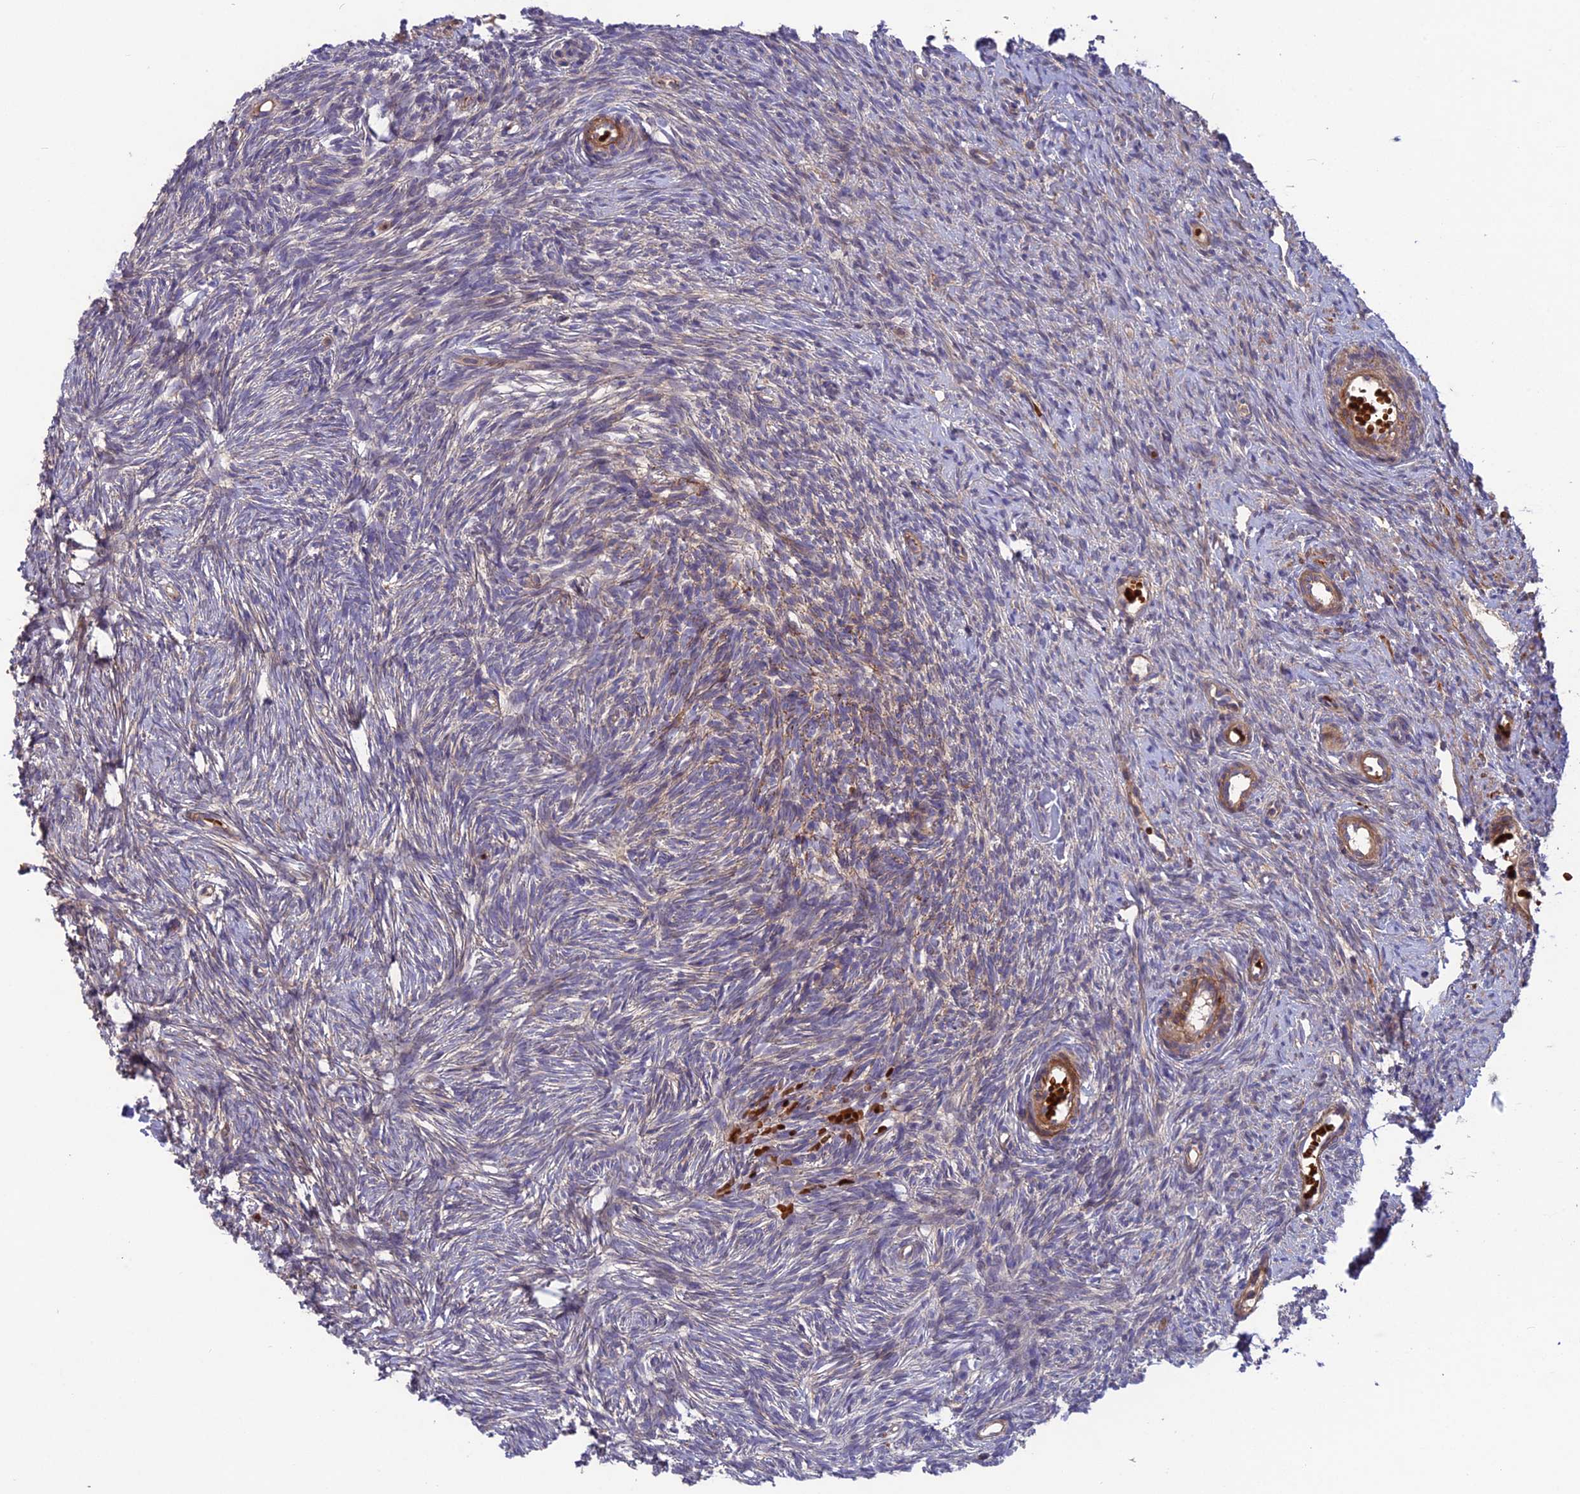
{"staining": {"intensity": "negative", "quantity": "none", "location": "none"}, "tissue": "ovary", "cell_type": "Follicle cells", "image_type": "normal", "snomed": [{"axis": "morphology", "description": "Normal tissue, NOS"}, {"axis": "topography", "description": "Ovary"}], "caption": "High power microscopy image of an IHC micrograph of normal ovary, revealing no significant staining in follicle cells. Nuclei are stained in blue.", "gene": "CPNE7", "patient": {"sex": "female", "age": 51}}